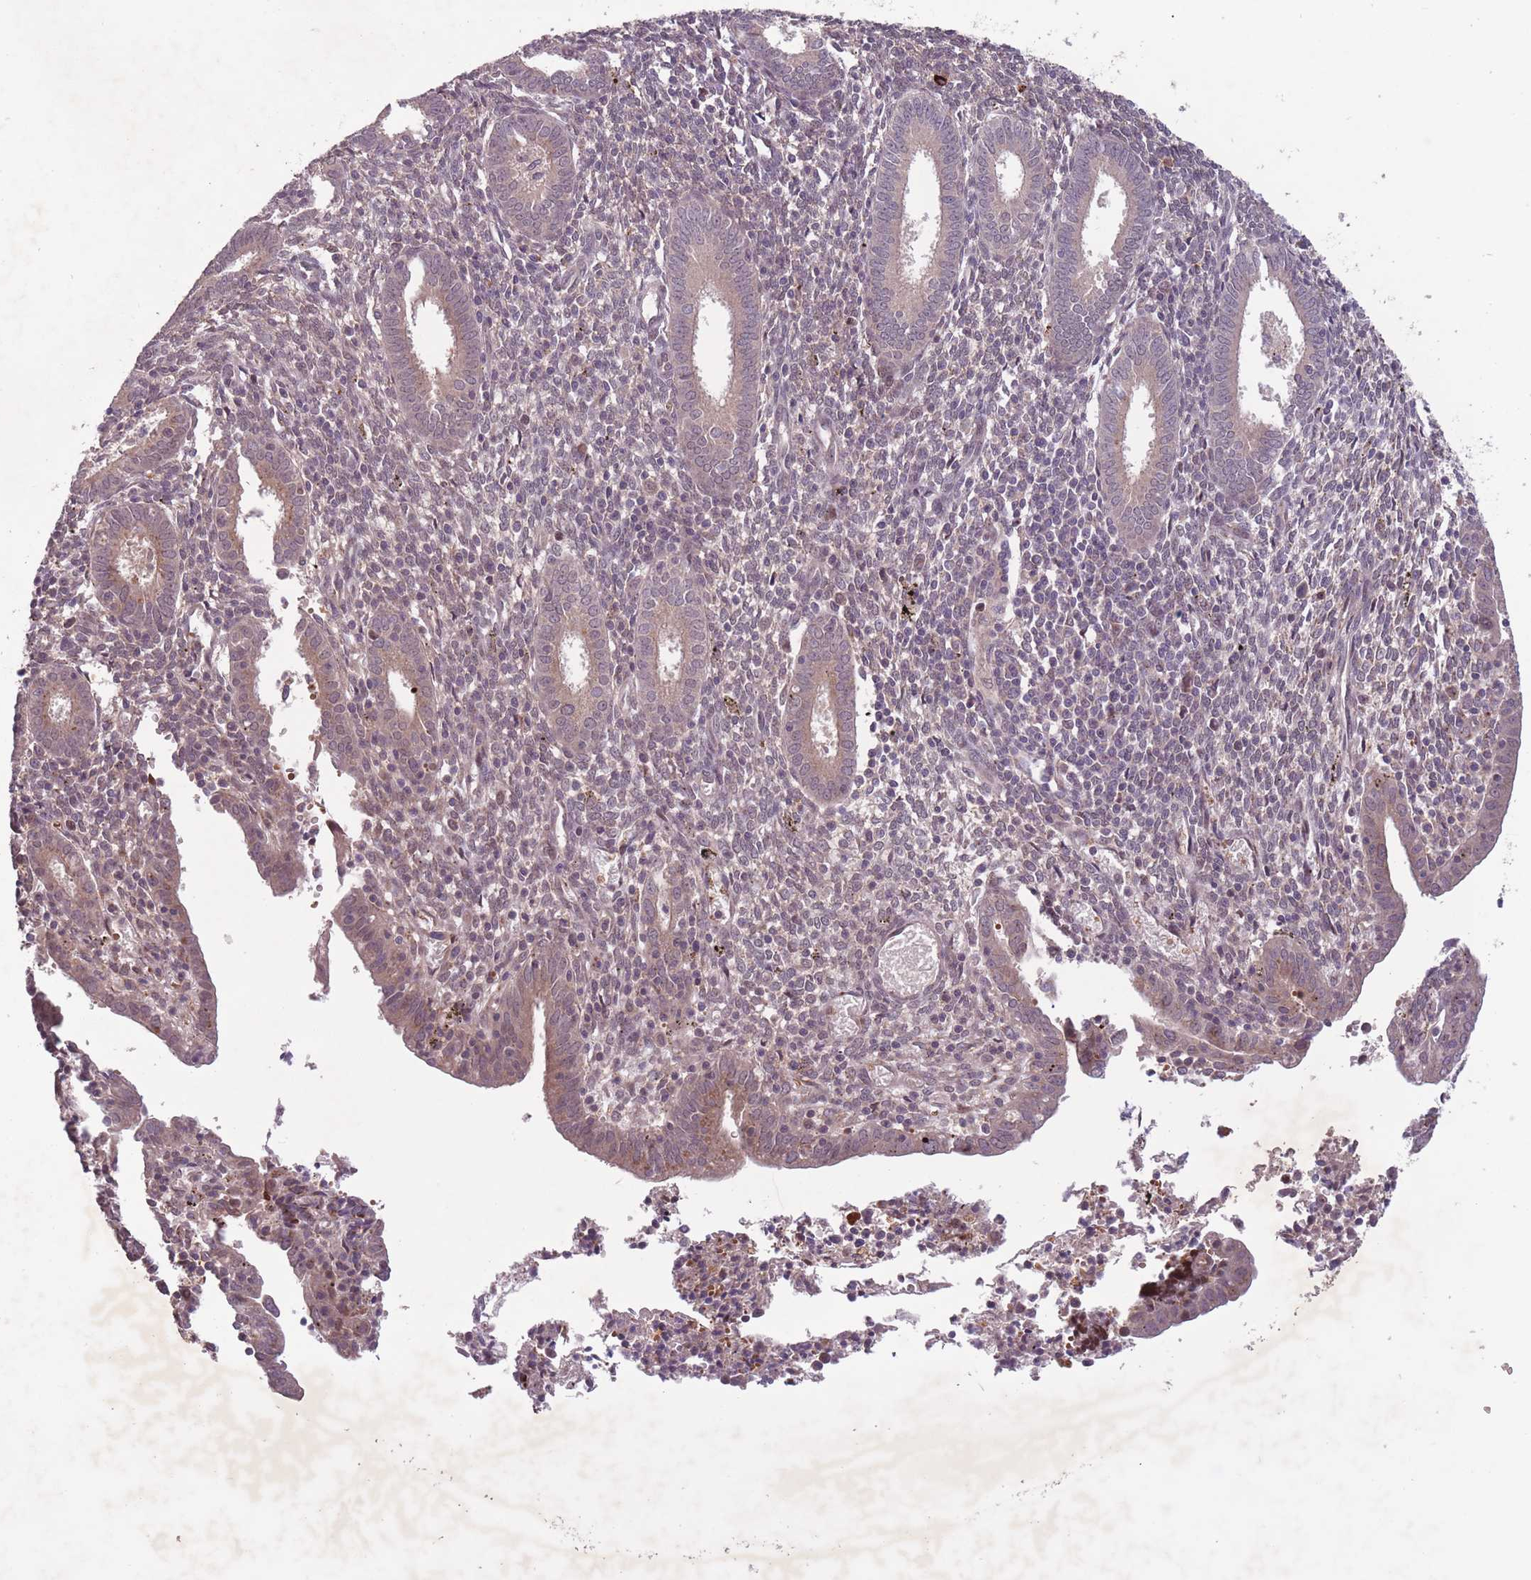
{"staining": {"intensity": "moderate", "quantity": "<25%", "location": "cytoplasmic/membranous,nuclear"}, "tissue": "endometrium", "cell_type": "Cells in endometrial stroma", "image_type": "normal", "snomed": [{"axis": "morphology", "description": "Normal tissue, NOS"}, {"axis": "topography", "description": "Endometrium"}], "caption": "Immunohistochemistry (IHC) of normal human endometrium displays low levels of moderate cytoplasmic/membranous,nuclear staining in about <25% of cells in endometrial stroma.", "gene": "SECTM1", "patient": {"sex": "female", "age": 41}}